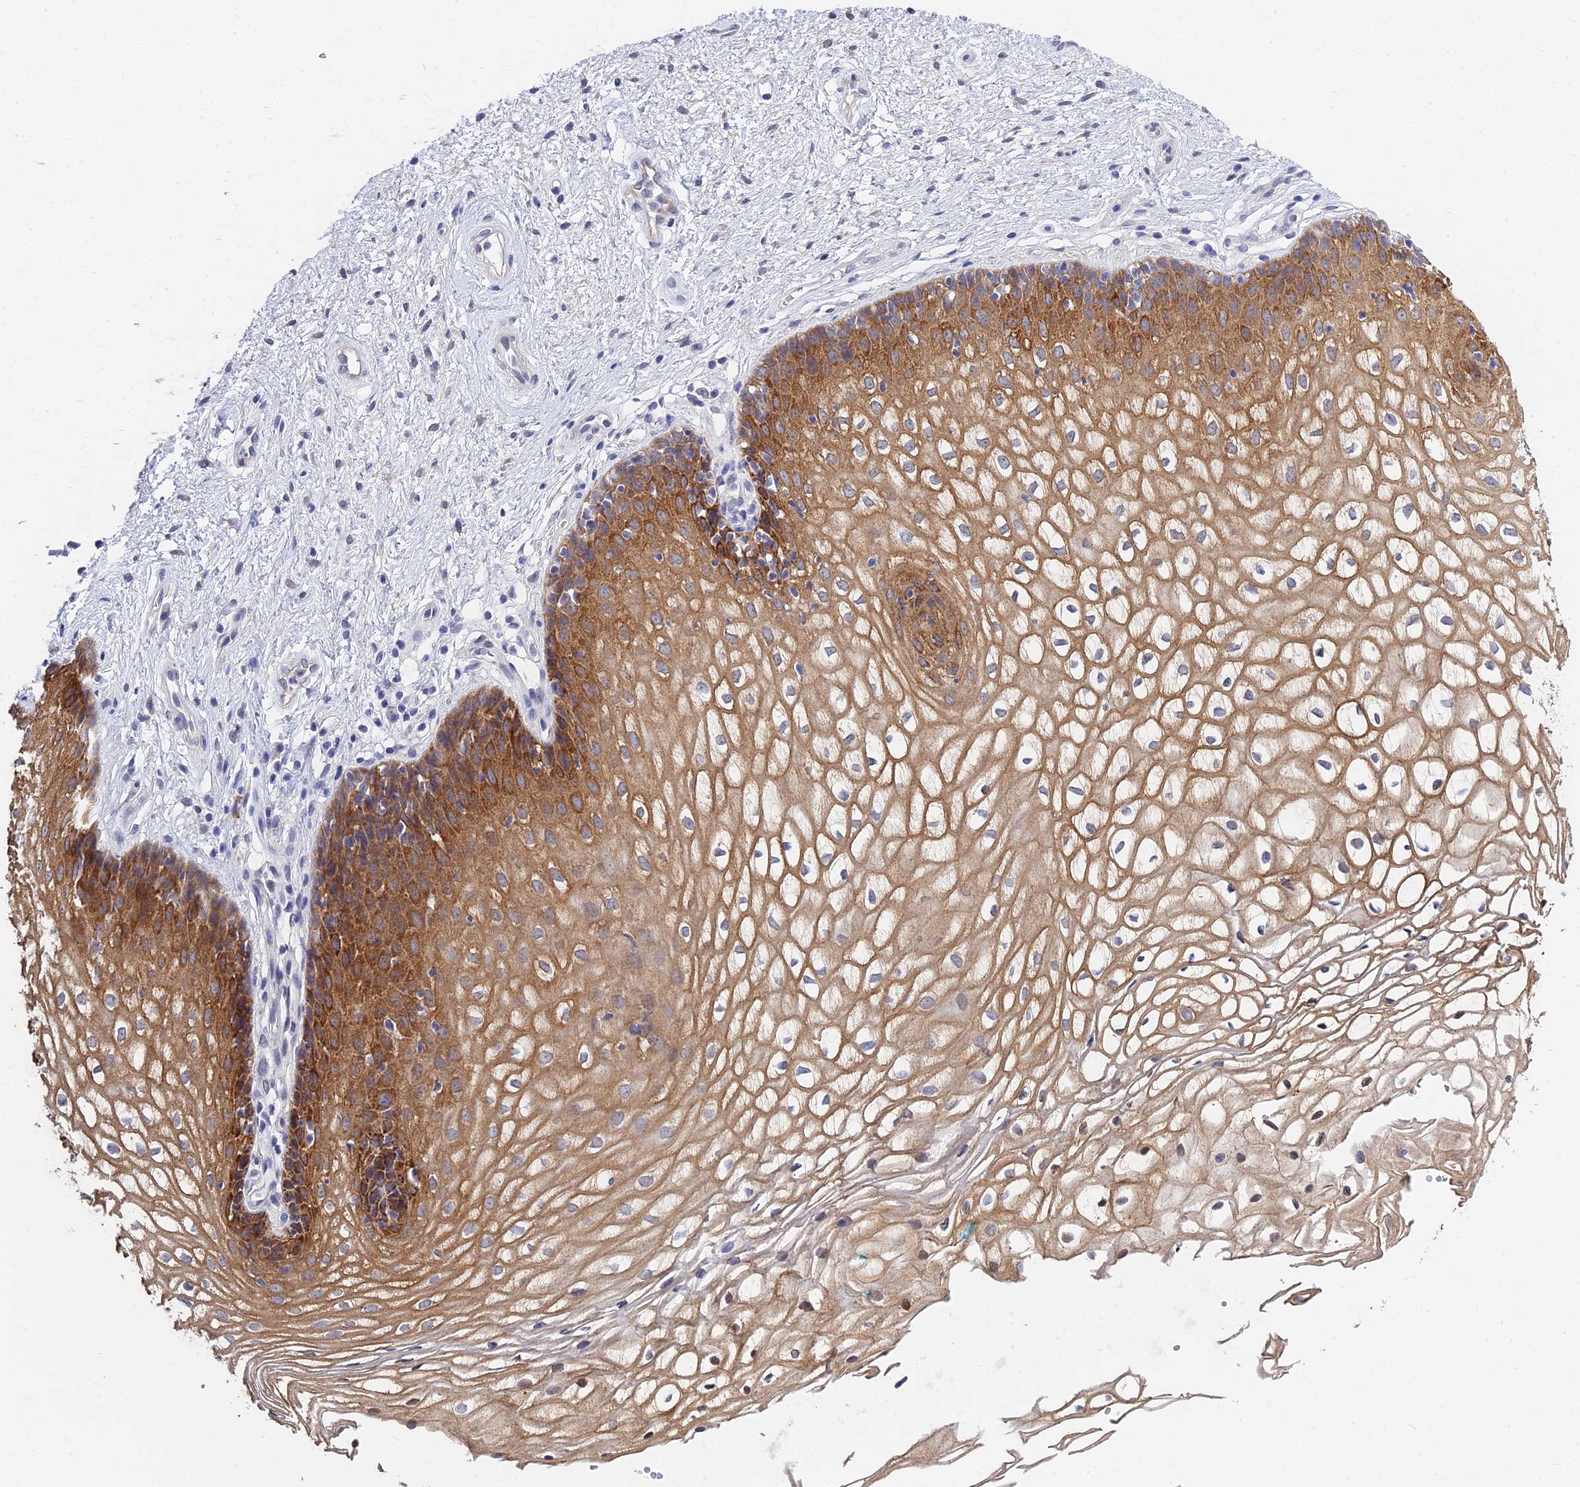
{"staining": {"intensity": "moderate", "quantity": ">75%", "location": "cytoplasmic/membranous"}, "tissue": "vagina", "cell_type": "Squamous epithelial cells", "image_type": "normal", "snomed": [{"axis": "morphology", "description": "Normal tissue, NOS"}, {"axis": "topography", "description": "Vagina"}], "caption": "Brown immunohistochemical staining in normal vagina demonstrates moderate cytoplasmic/membranous positivity in about >75% of squamous epithelial cells.", "gene": "HOXB1", "patient": {"sex": "female", "age": 34}}